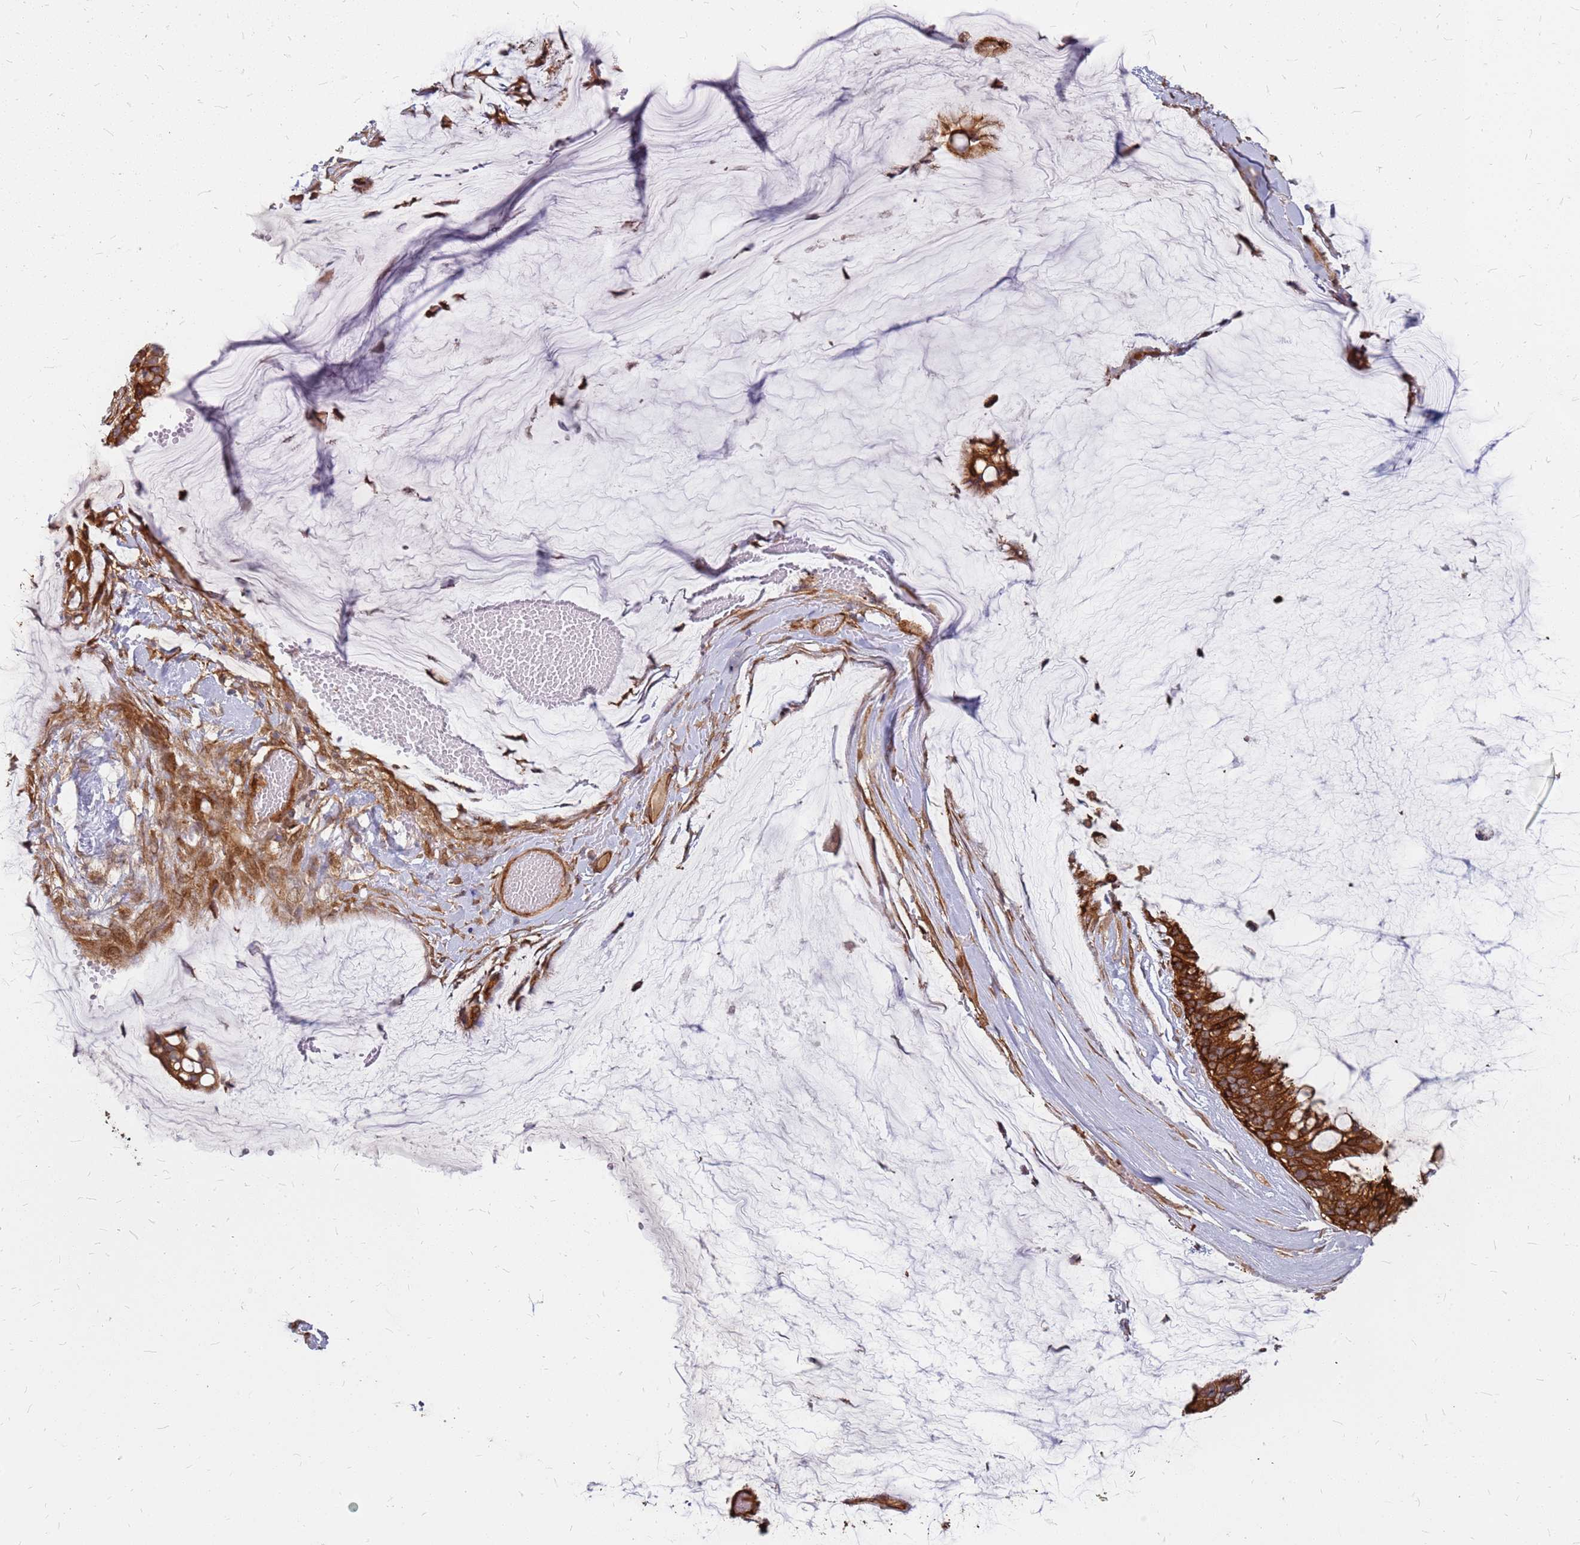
{"staining": {"intensity": "strong", "quantity": ">75%", "location": "cytoplasmic/membranous"}, "tissue": "ovarian cancer", "cell_type": "Tumor cells", "image_type": "cancer", "snomed": [{"axis": "morphology", "description": "Cystadenocarcinoma, mucinous, NOS"}, {"axis": "topography", "description": "Ovary"}], "caption": "A high-resolution photomicrograph shows IHC staining of mucinous cystadenocarcinoma (ovarian), which exhibits strong cytoplasmic/membranous positivity in about >75% of tumor cells.", "gene": "HDX", "patient": {"sex": "female", "age": 39}}